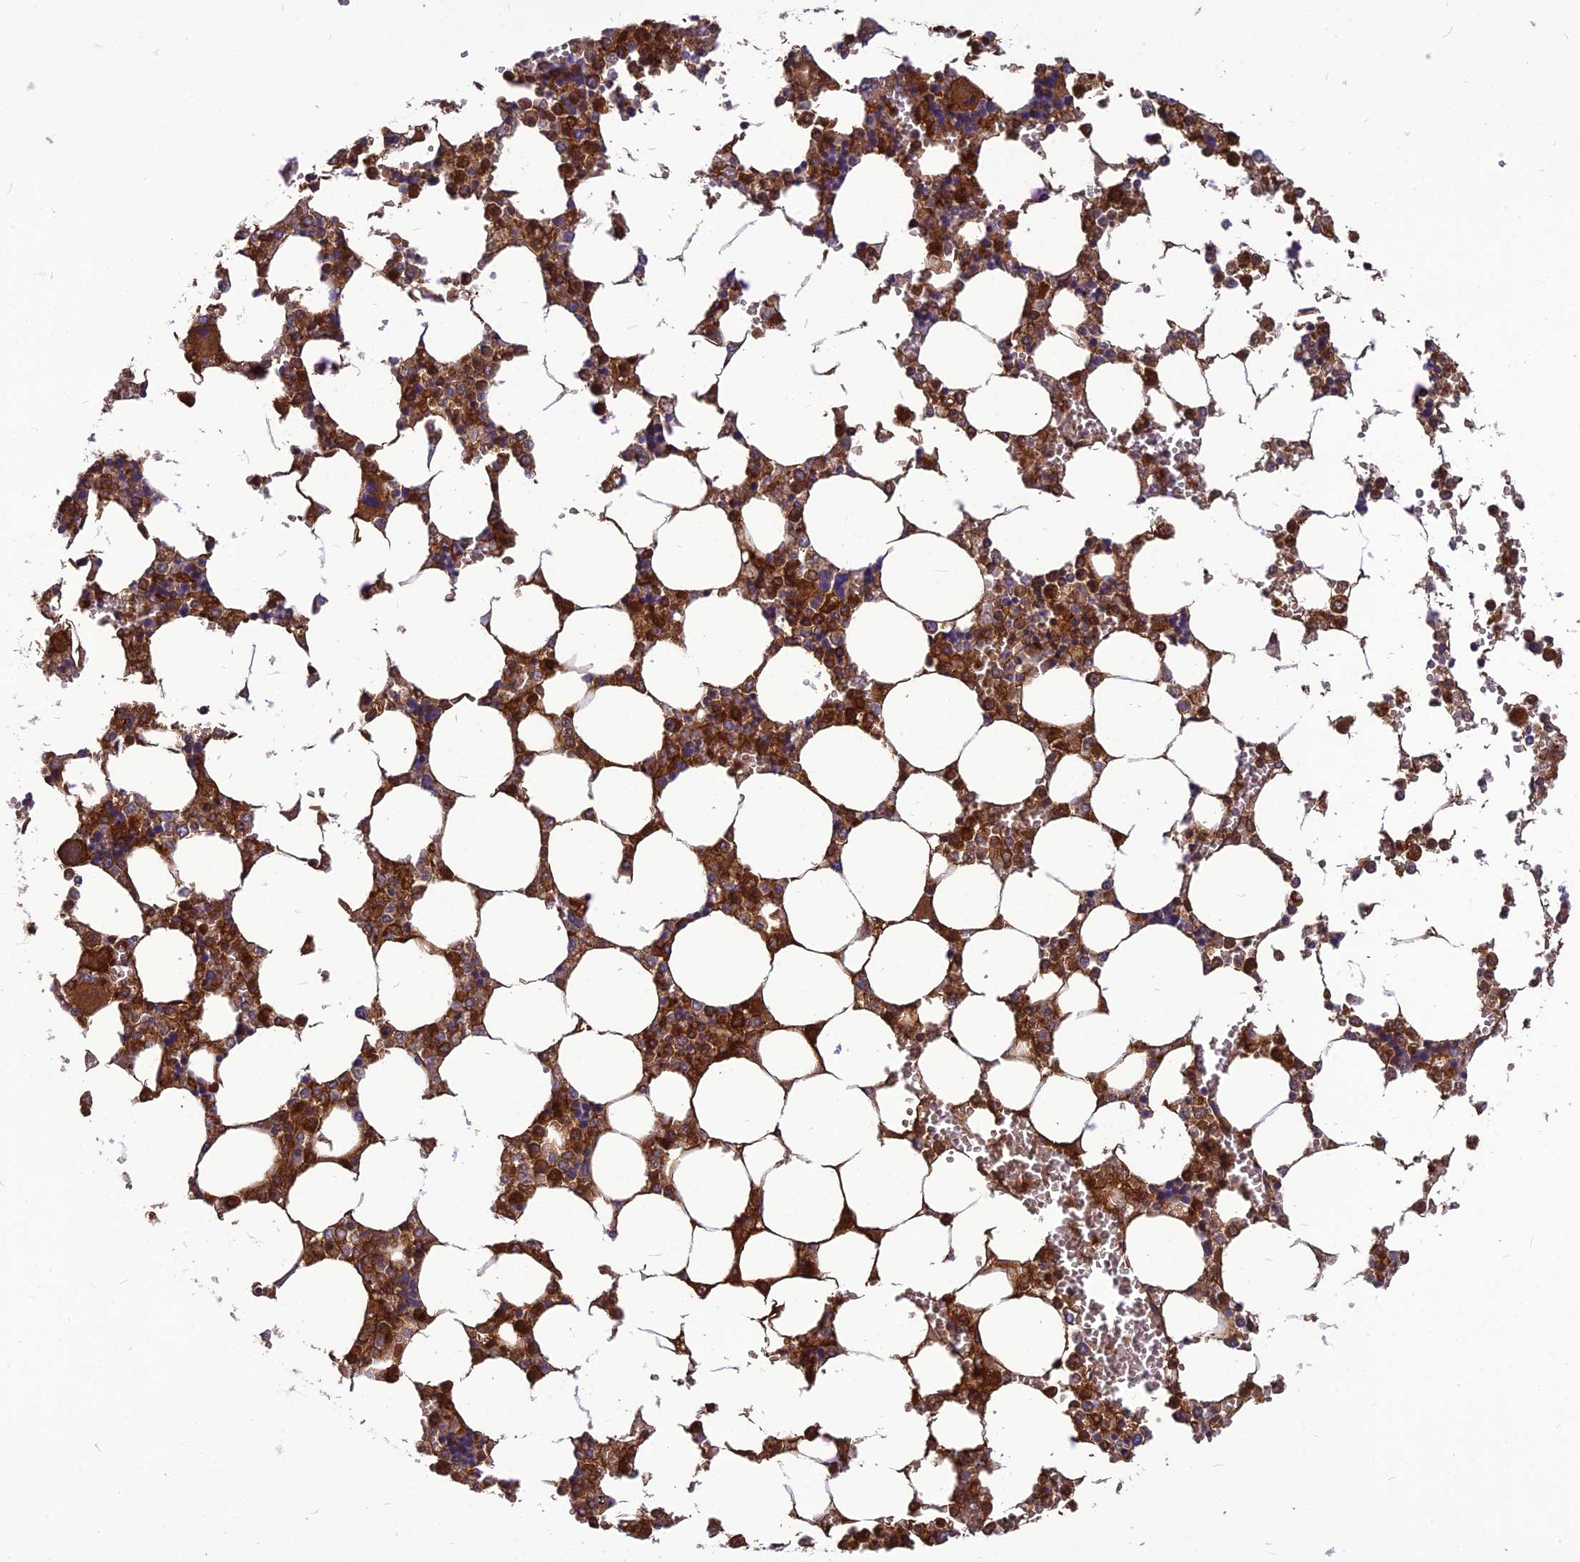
{"staining": {"intensity": "strong", "quantity": "25%-75%", "location": "cytoplasmic/membranous"}, "tissue": "bone marrow", "cell_type": "Hematopoietic cells", "image_type": "normal", "snomed": [{"axis": "morphology", "description": "Normal tissue, NOS"}, {"axis": "topography", "description": "Bone marrow"}], "caption": "Immunohistochemistry (DAB) staining of normal human bone marrow shows strong cytoplasmic/membranous protein positivity in approximately 25%-75% of hematopoietic cells. (DAB (3,3'-diaminobenzidine) IHC with brightfield microscopy, high magnification).", "gene": "CLEC11A", "patient": {"sex": "male", "age": 64}}